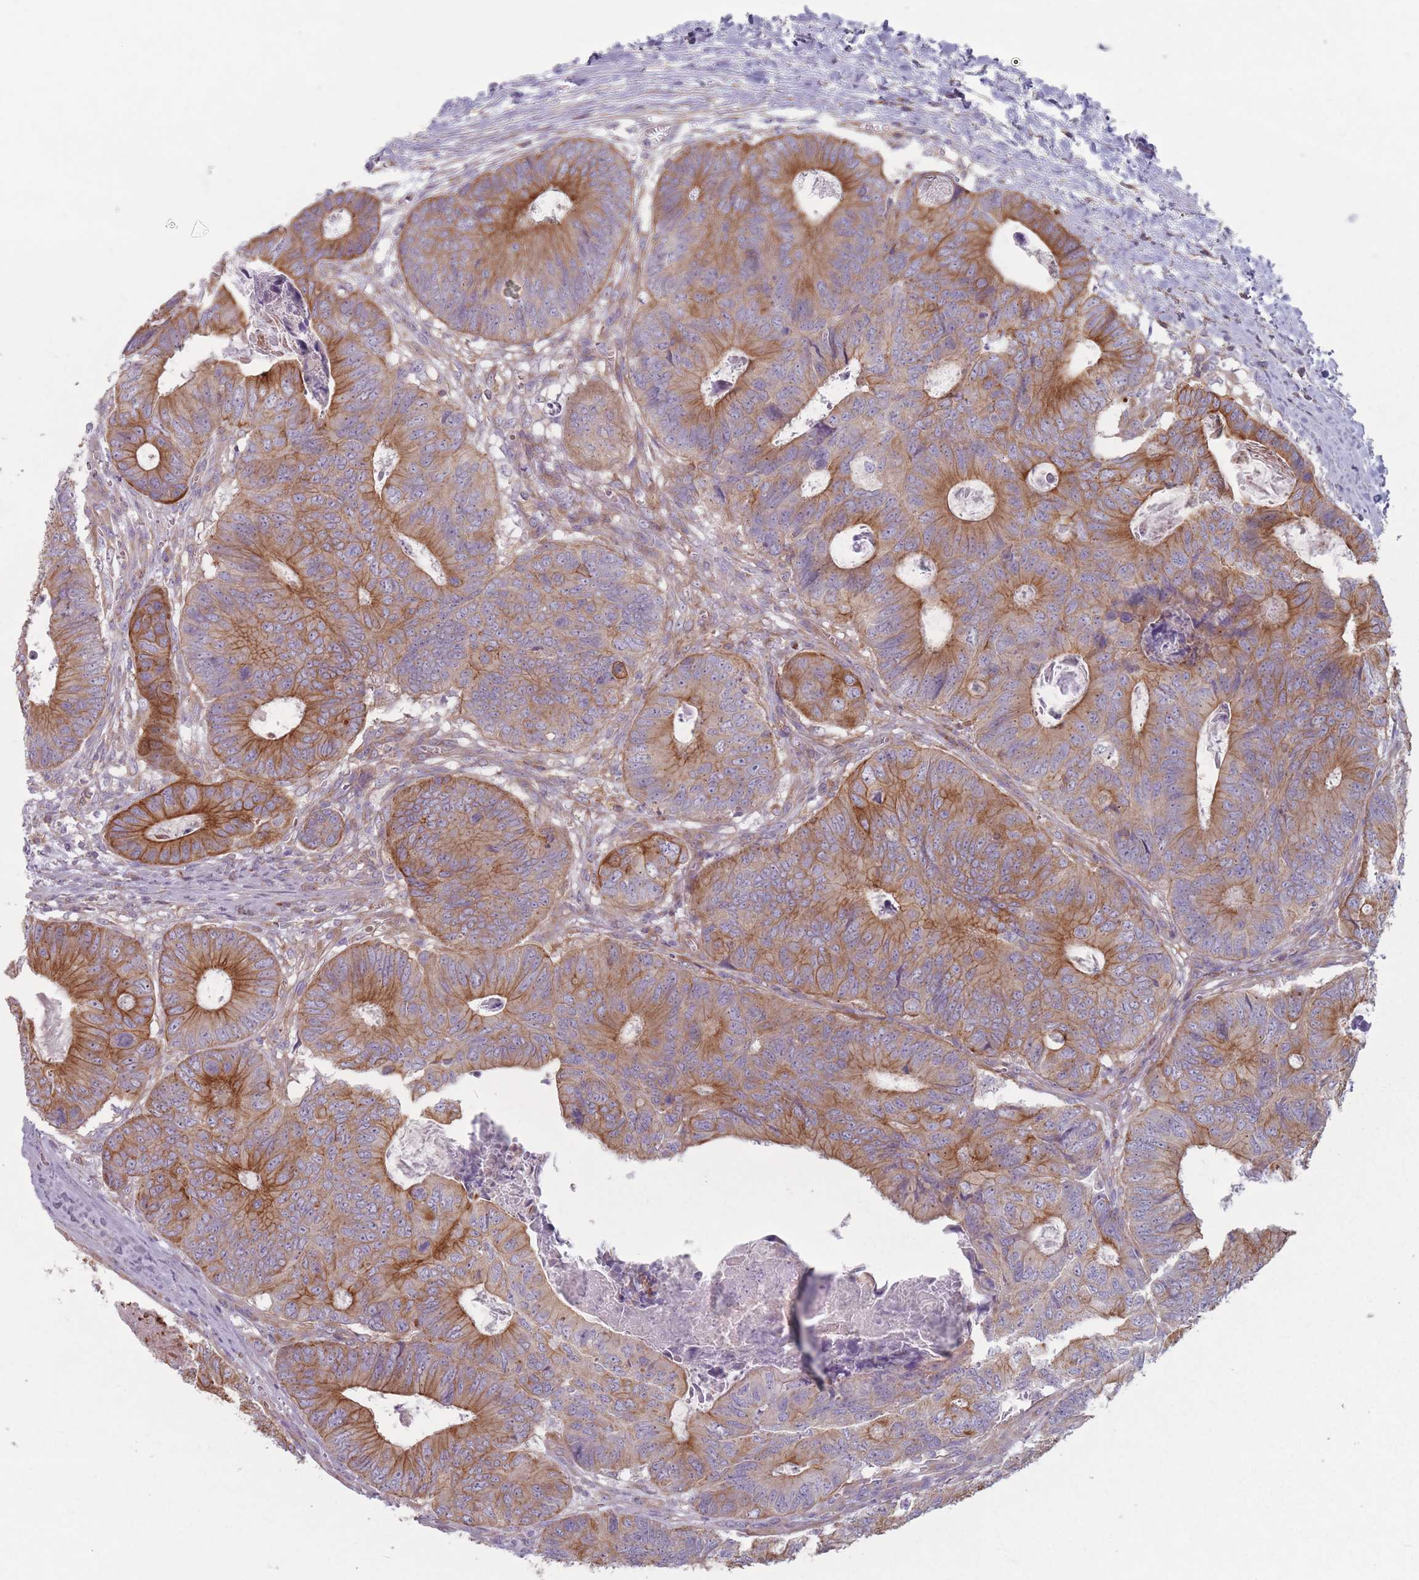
{"staining": {"intensity": "moderate", "quantity": ">75%", "location": "cytoplasmic/membranous"}, "tissue": "colorectal cancer", "cell_type": "Tumor cells", "image_type": "cancer", "snomed": [{"axis": "morphology", "description": "Adenocarcinoma, NOS"}, {"axis": "topography", "description": "Colon"}], "caption": "A micrograph showing moderate cytoplasmic/membranous staining in approximately >75% of tumor cells in colorectal adenocarcinoma, as visualized by brown immunohistochemical staining.", "gene": "HSBP1L1", "patient": {"sex": "male", "age": 85}}